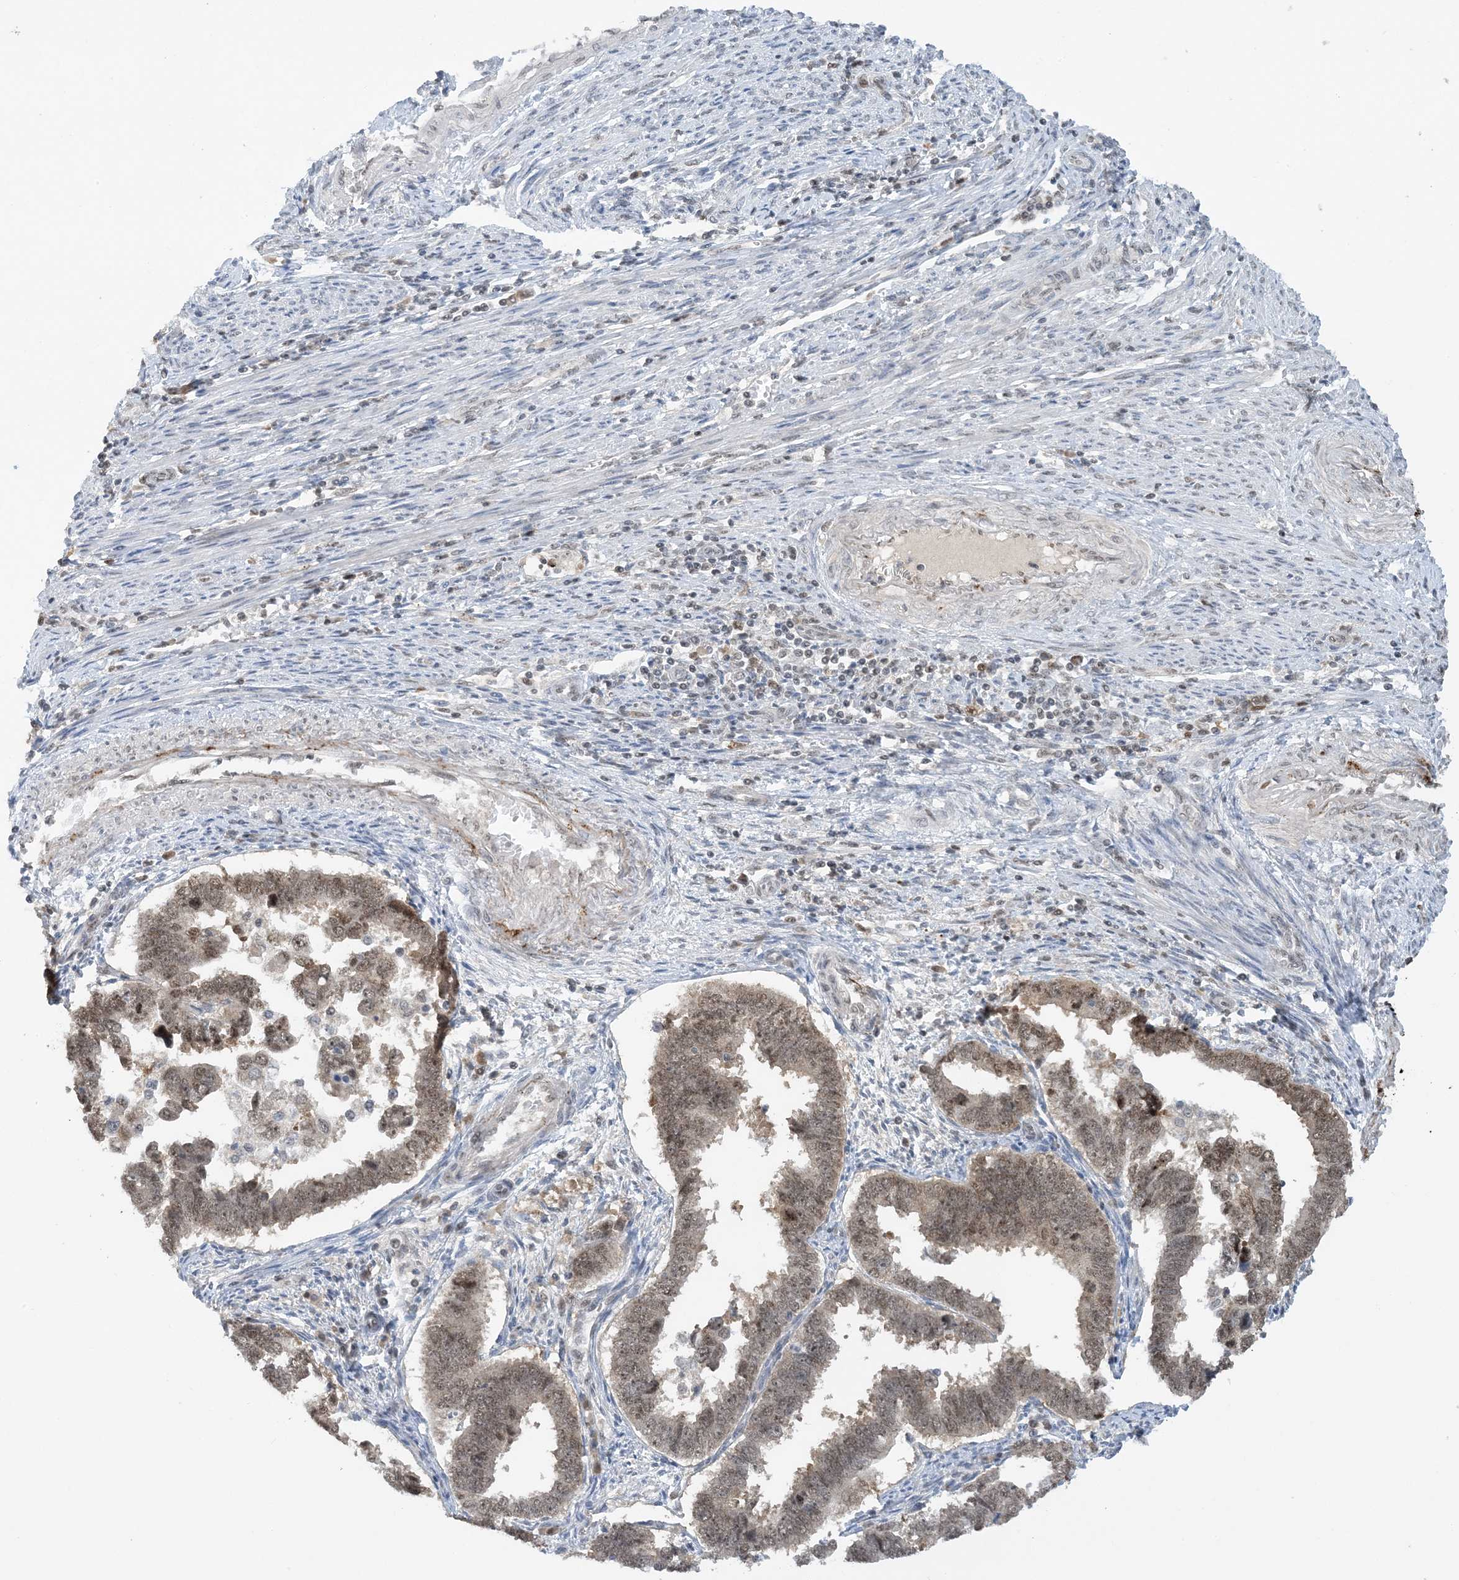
{"staining": {"intensity": "moderate", "quantity": ">75%", "location": "nuclear"}, "tissue": "endometrial cancer", "cell_type": "Tumor cells", "image_type": "cancer", "snomed": [{"axis": "morphology", "description": "Adenocarcinoma, NOS"}, {"axis": "topography", "description": "Endometrium"}], "caption": "Protein staining of adenocarcinoma (endometrial) tissue reveals moderate nuclear expression in approximately >75% of tumor cells.", "gene": "ACYP2", "patient": {"sex": "female", "age": 75}}